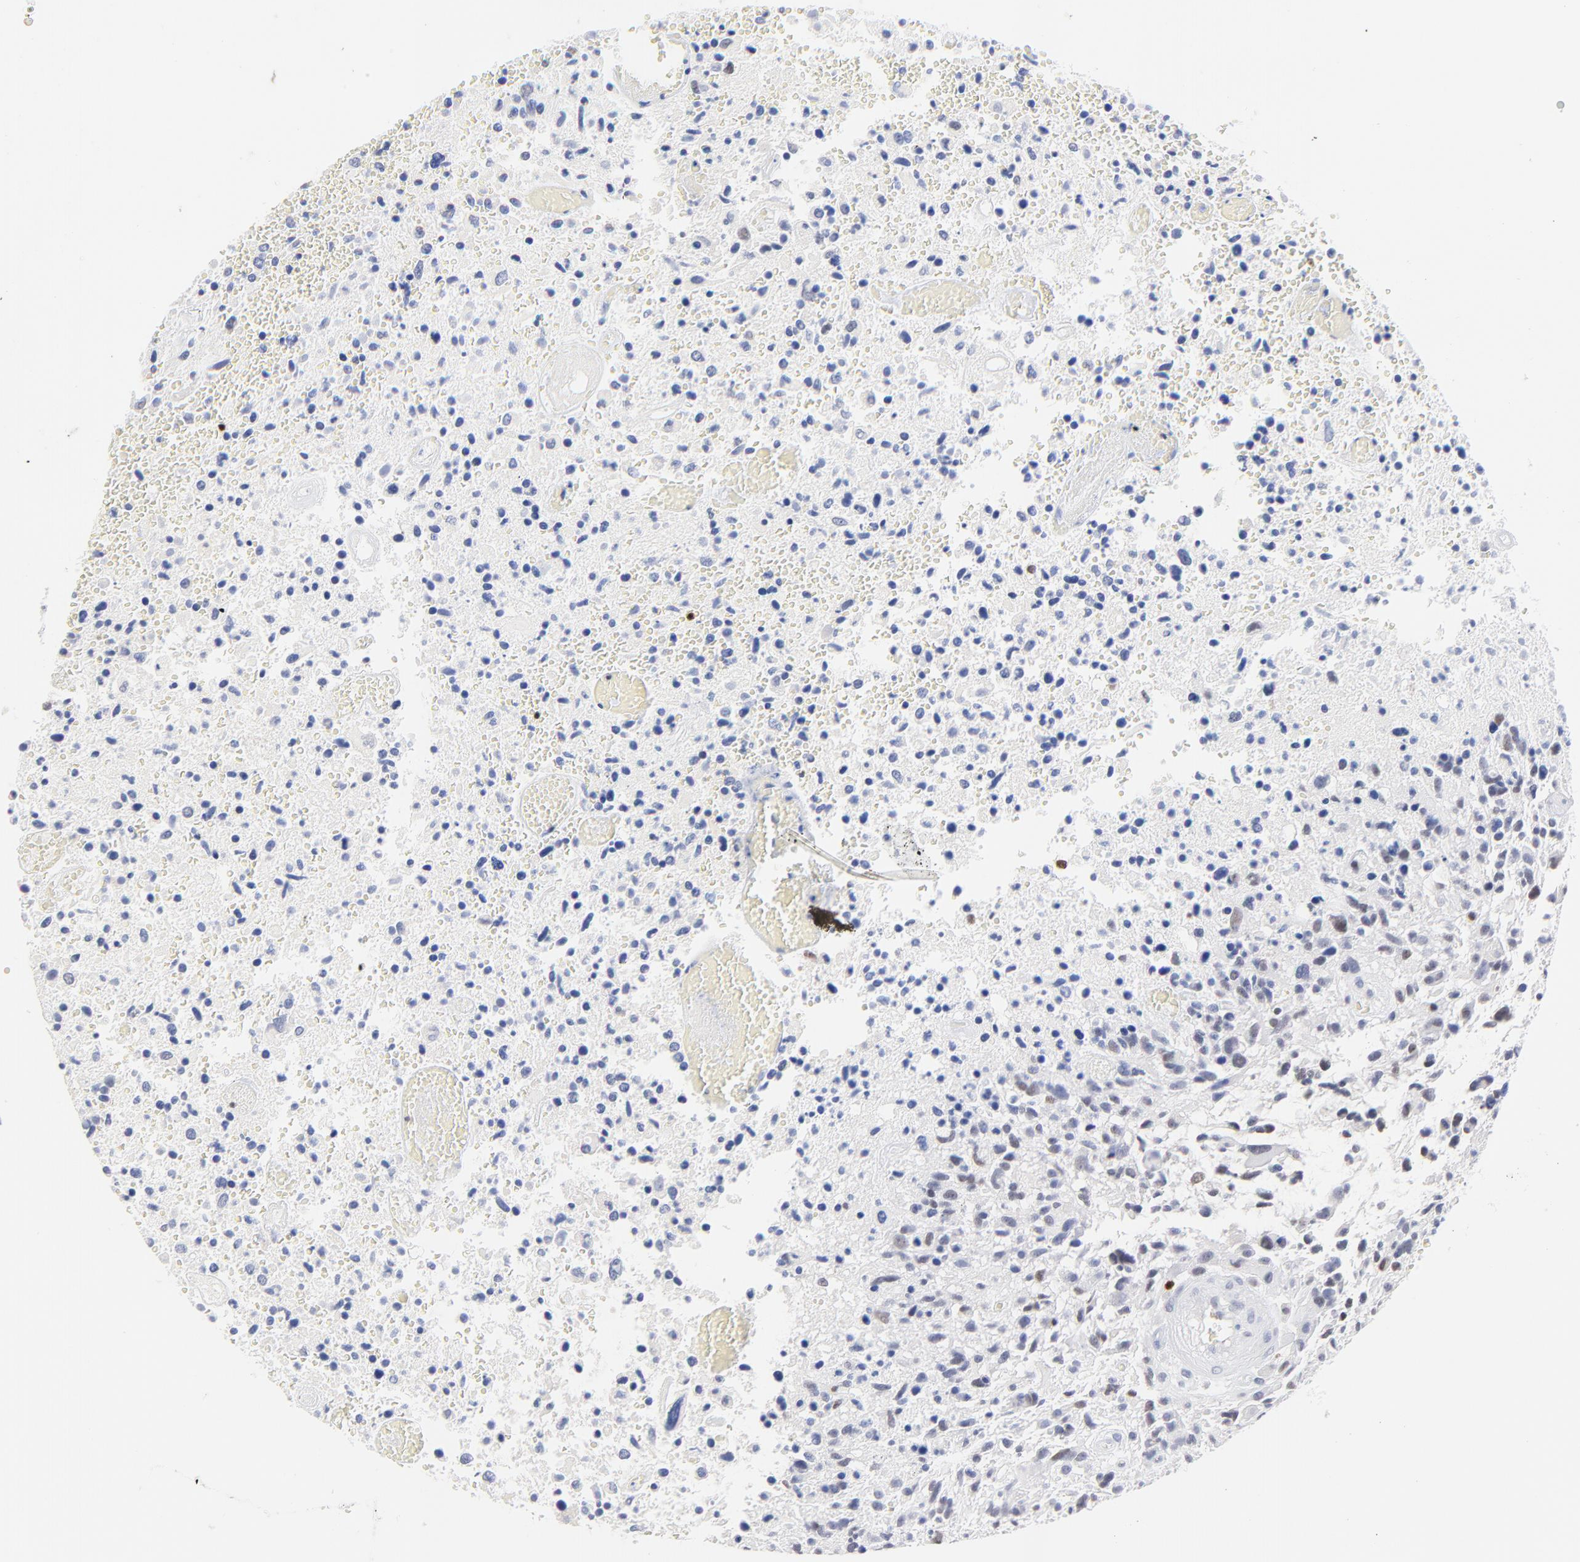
{"staining": {"intensity": "negative", "quantity": "none", "location": "none"}, "tissue": "glioma", "cell_type": "Tumor cells", "image_type": "cancer", "snomed": [{"axis": "morphology", "description": "Glioma, malignant, High grade"}, {"axis": "topography", "description": "Brain"}], "caption": "Immunohistochemistry of human malignant glioma (high-grade) displays no staining in tumor cells.", "gene": "ZAP70", "patient": {"sex": "male", "age": 72}}